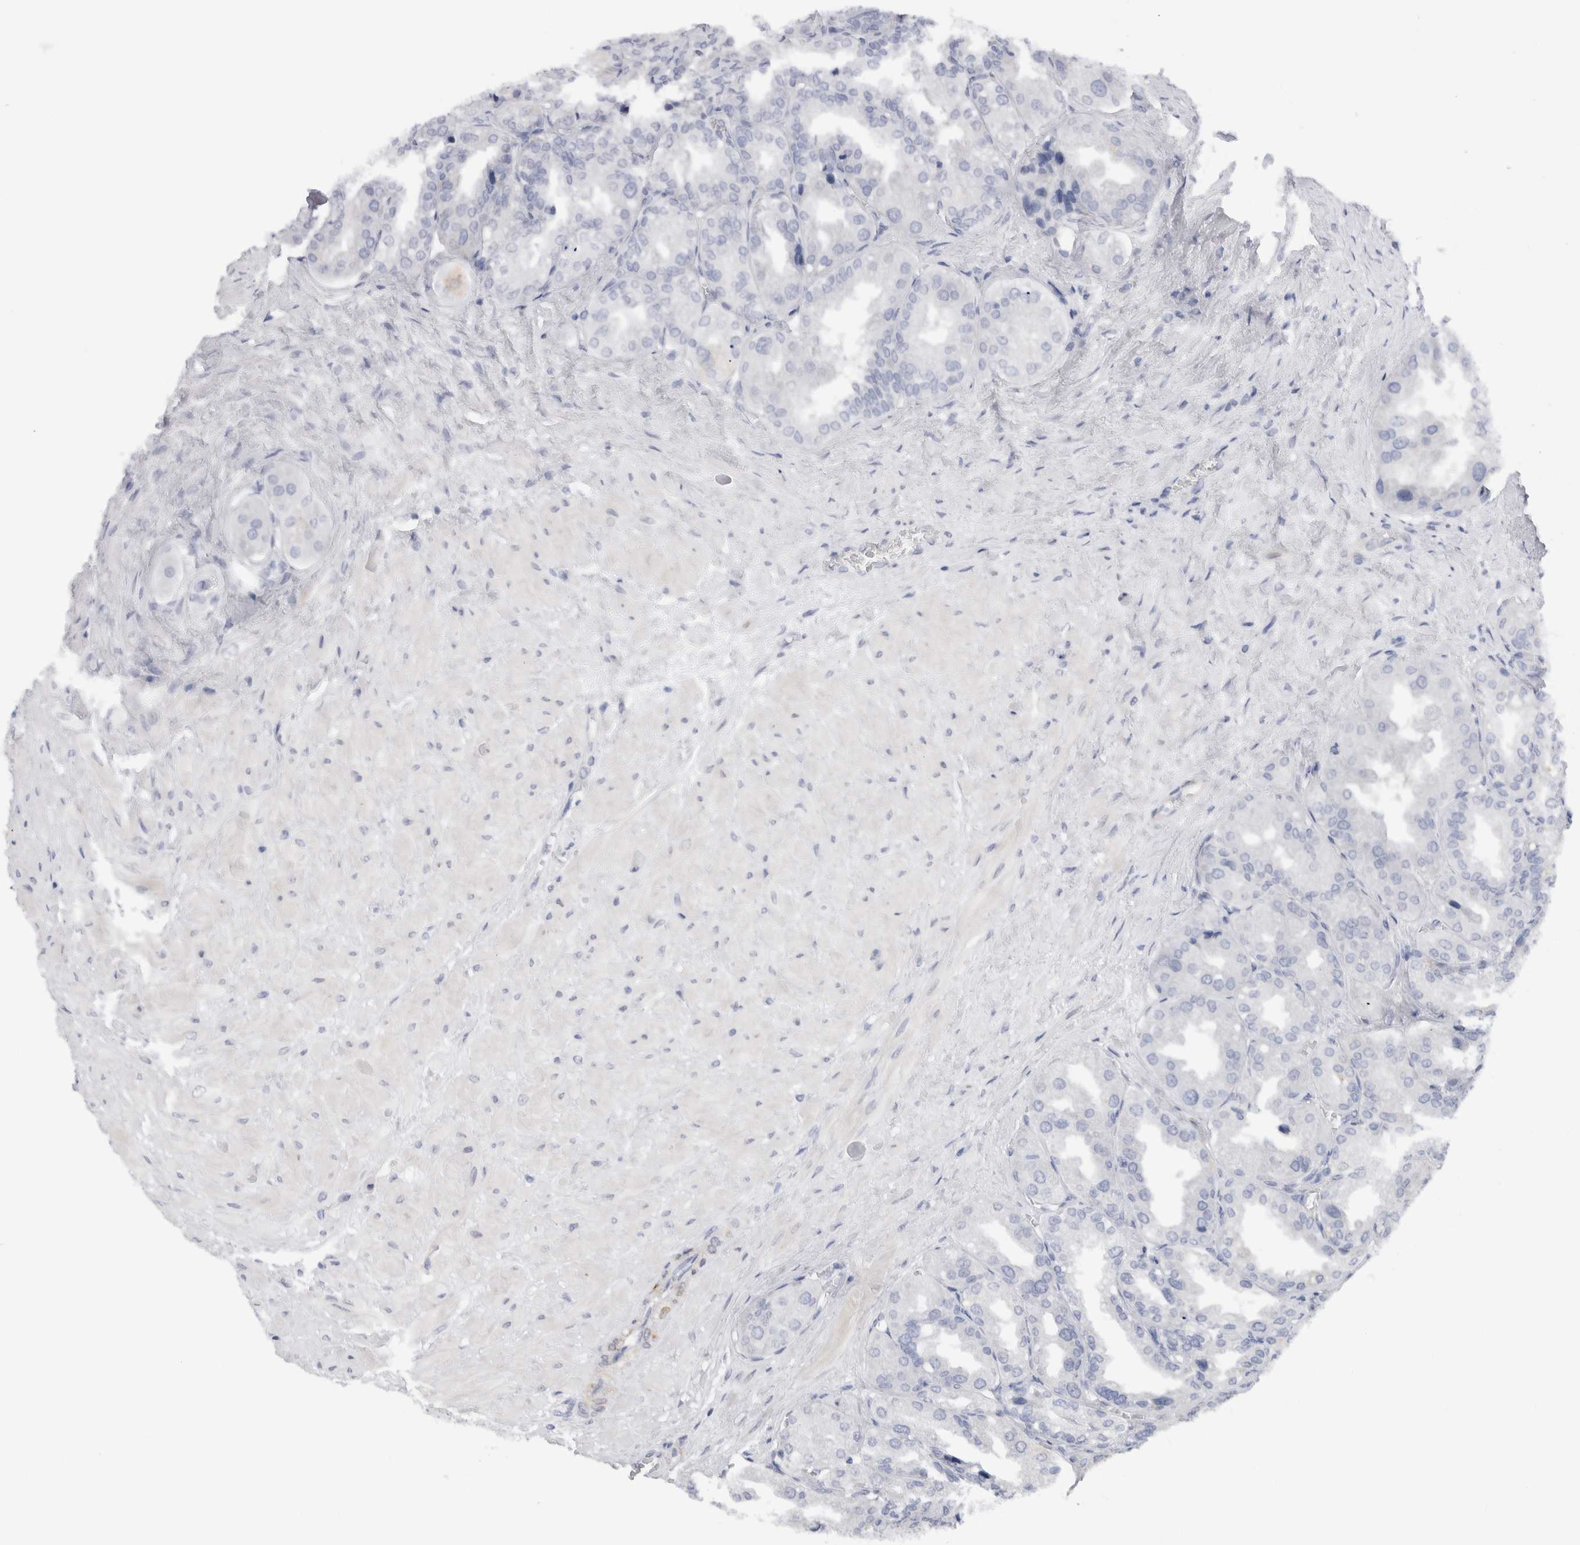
{"staining": {"intensity": "negative", "quantity": "none", "location": "none"}, "tissue": "seminal vesicle", "cell_type": "Glandular cells", "image_type": "normal", "snomed": [{"axis": "morphology", "description": "Normal tissue, NOS"}, {"axis": "topography", "description": "Prostate"}, {"axis": "topography", "description": "Seminal veicle"}], "caption": "Micrograph shows no protein staining in glandular cells of unremarkable seminal vesicle. The staining was performed using DAB to visualize the protein expression in brown, while the nuclei were stained in blue with hematoxylin (Magnification: 20x).", "gene": "C9orf50", "patient": {"sex": "male", "age": 51}}